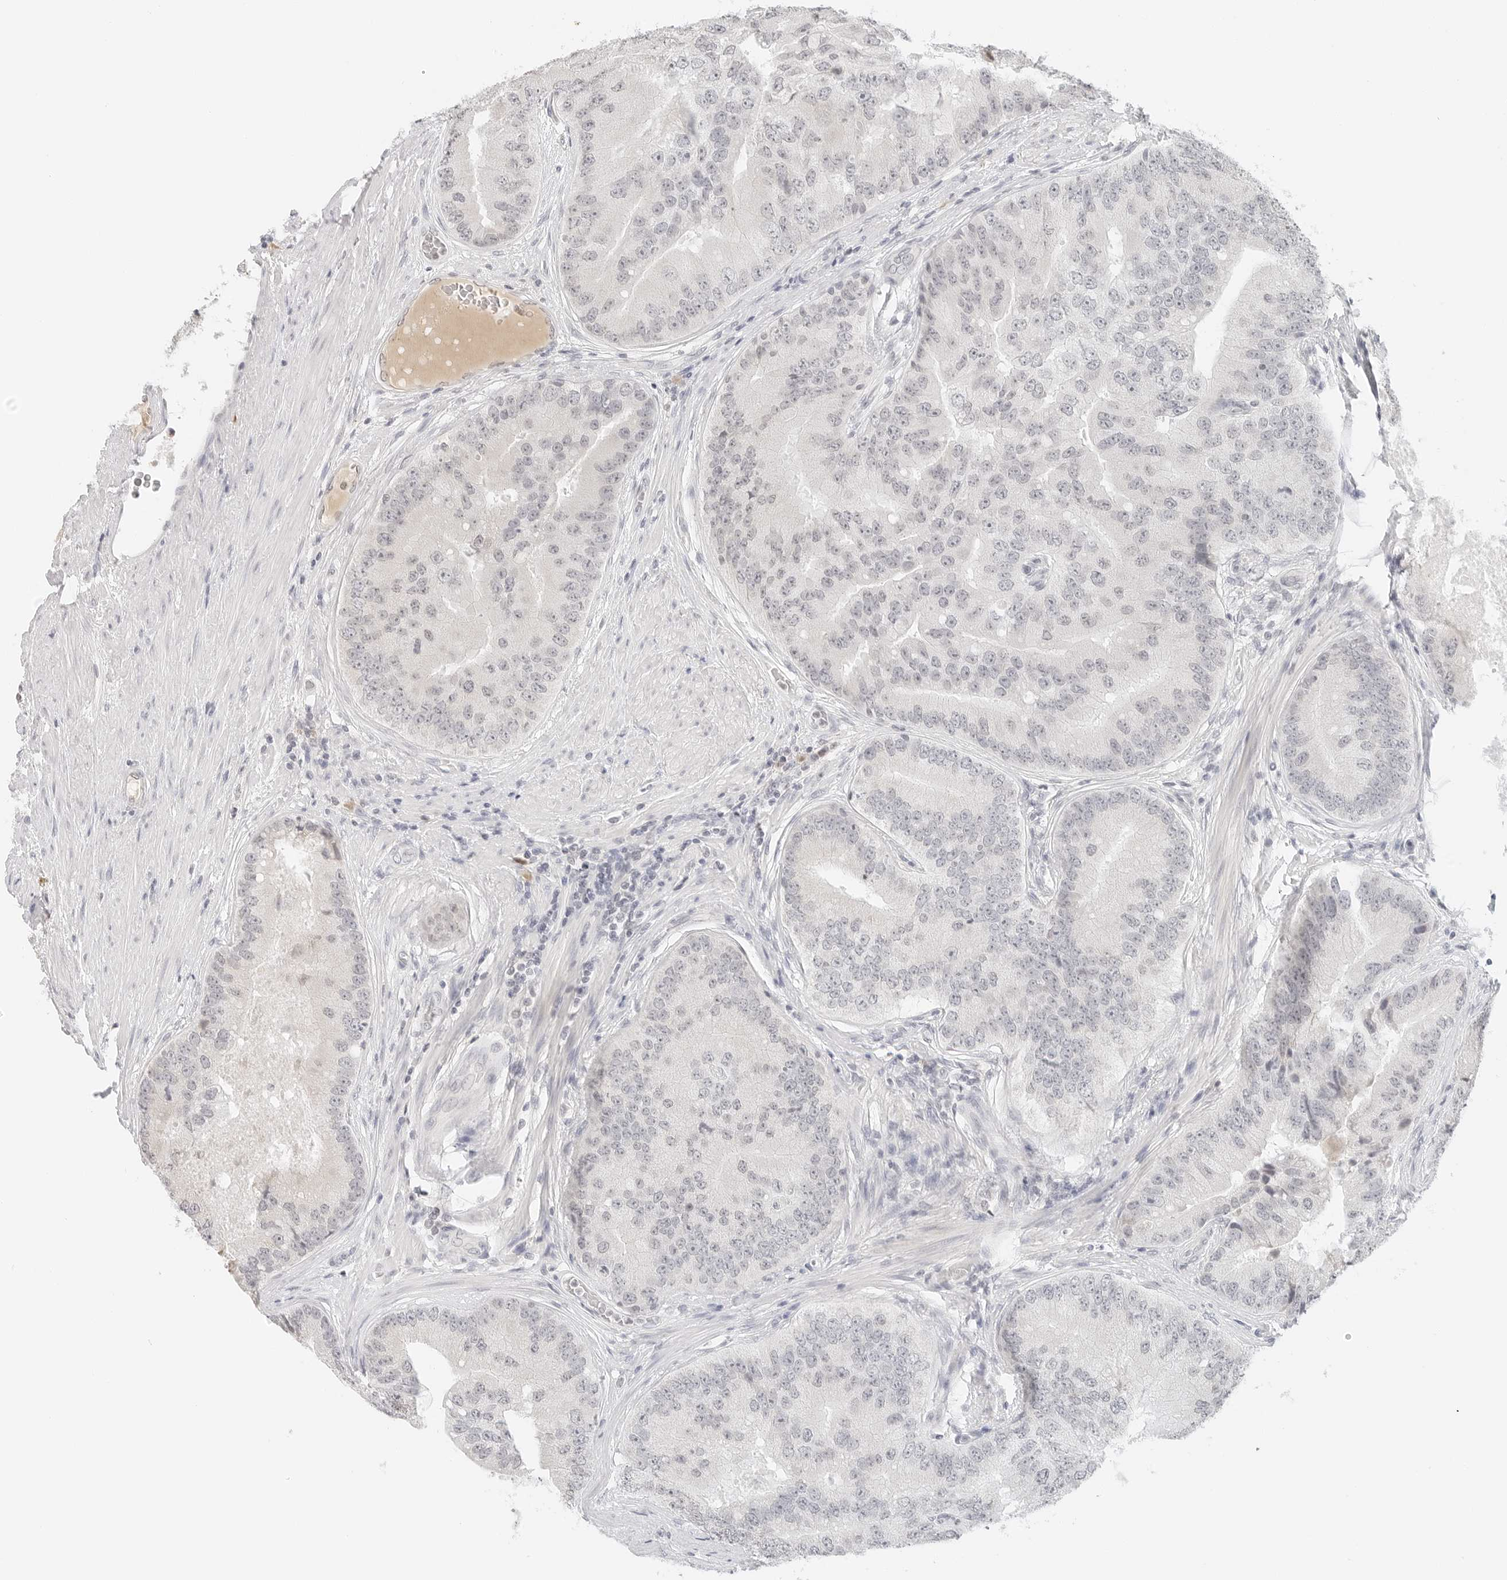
{"staining": {"intensity": "negative", "quantity": "none", "location": "none"}, "tissue": "prostate cancer", "cell_type": "Tumor cells", "image_type": "cancer", "snomed": [{"axis": "morphology", "description": "Adenocarcinoma, High grade"}, {"axis": "topography", "description": "Prostate"}], "caption": "An immunohistochemistry micrograph of adenocarcinoma (high-grade) (prostate) is shown. There is no staining in tumor cells of adenocarcinoma (high-grade) (prostate).", "gene": "NEO1", "patient": {"sex": "male", "age": 70}}